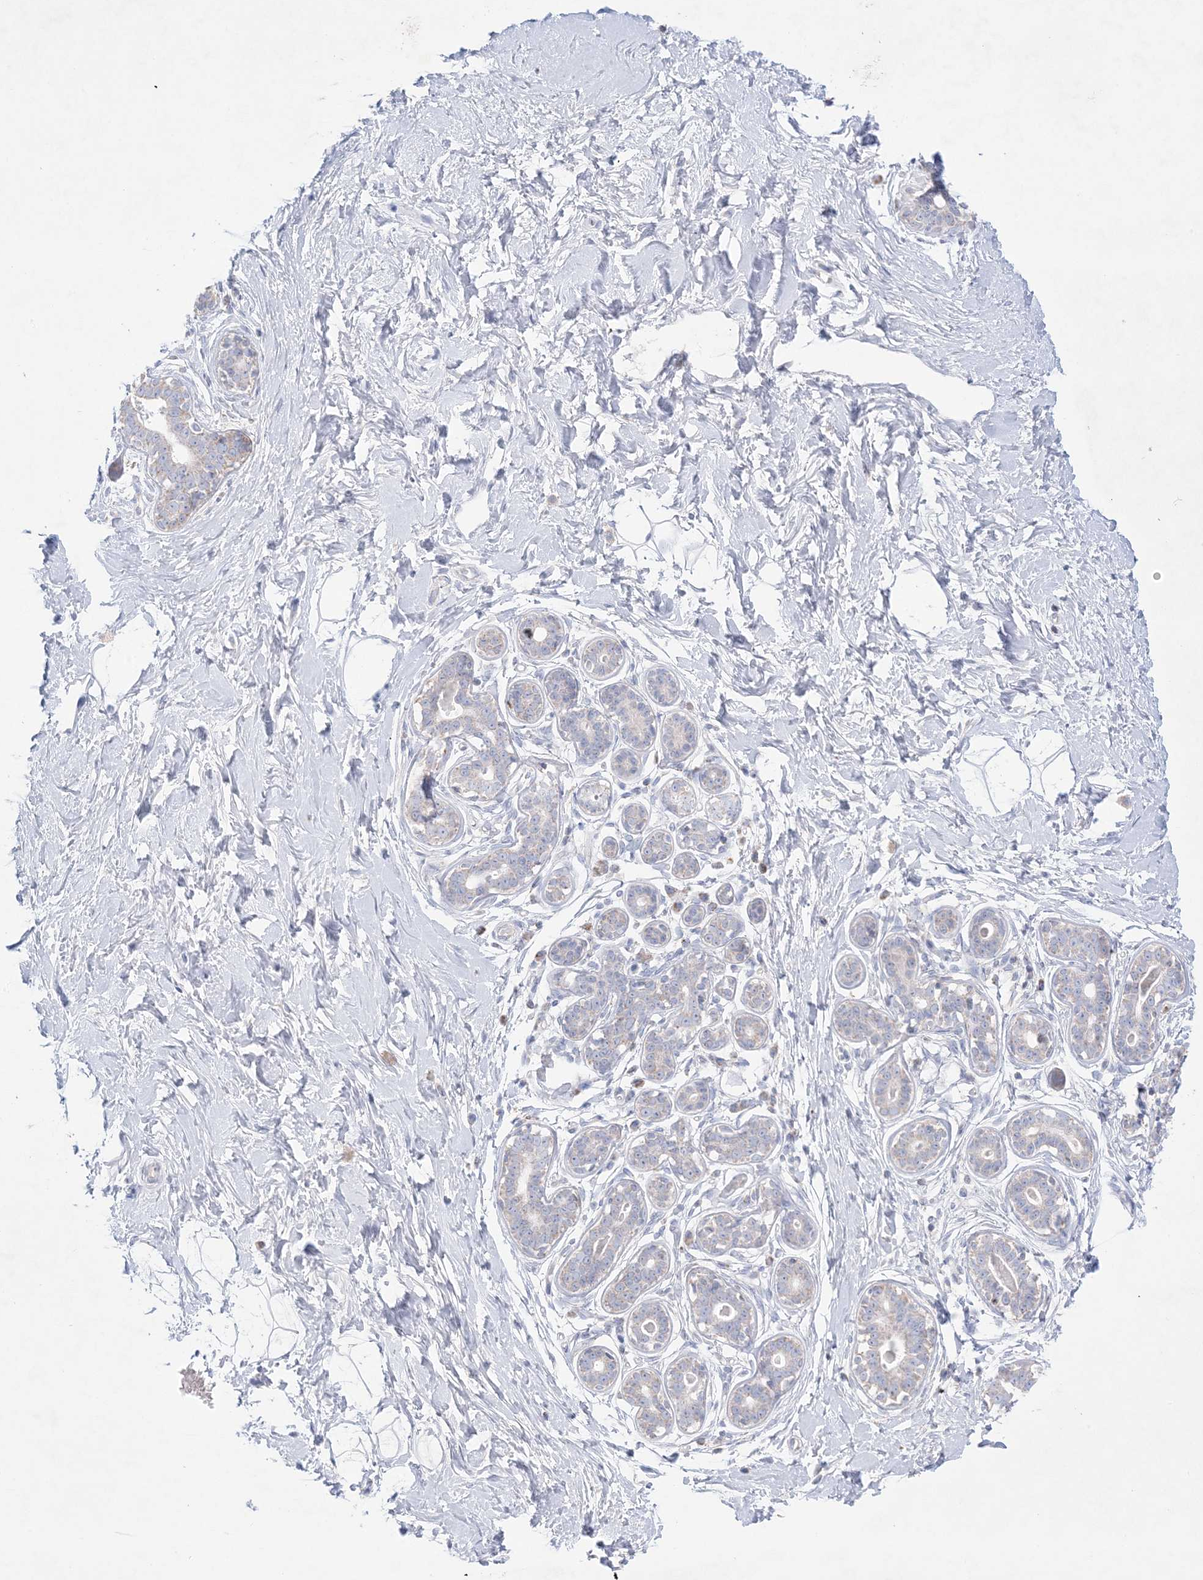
{"staining": {"intensity": "negative", "quantity": "none", "location": "none"}, "tissue": "breast", "cell_type": "Adipocytes", "image_type": "normal", "snomed": [{"axis": "morphology", "description": "Normal tissue, NOS"}, {"axis": "morphology", "description": "Adenoma, NOS"}, {"axis": "topography", "description": "Breast"}], "caption": "Micrograph shows no significant protein positivity in adipocytes of normal breast.", "gene": "KCTD6", "patient": {"sex": "female", "age": 23}}